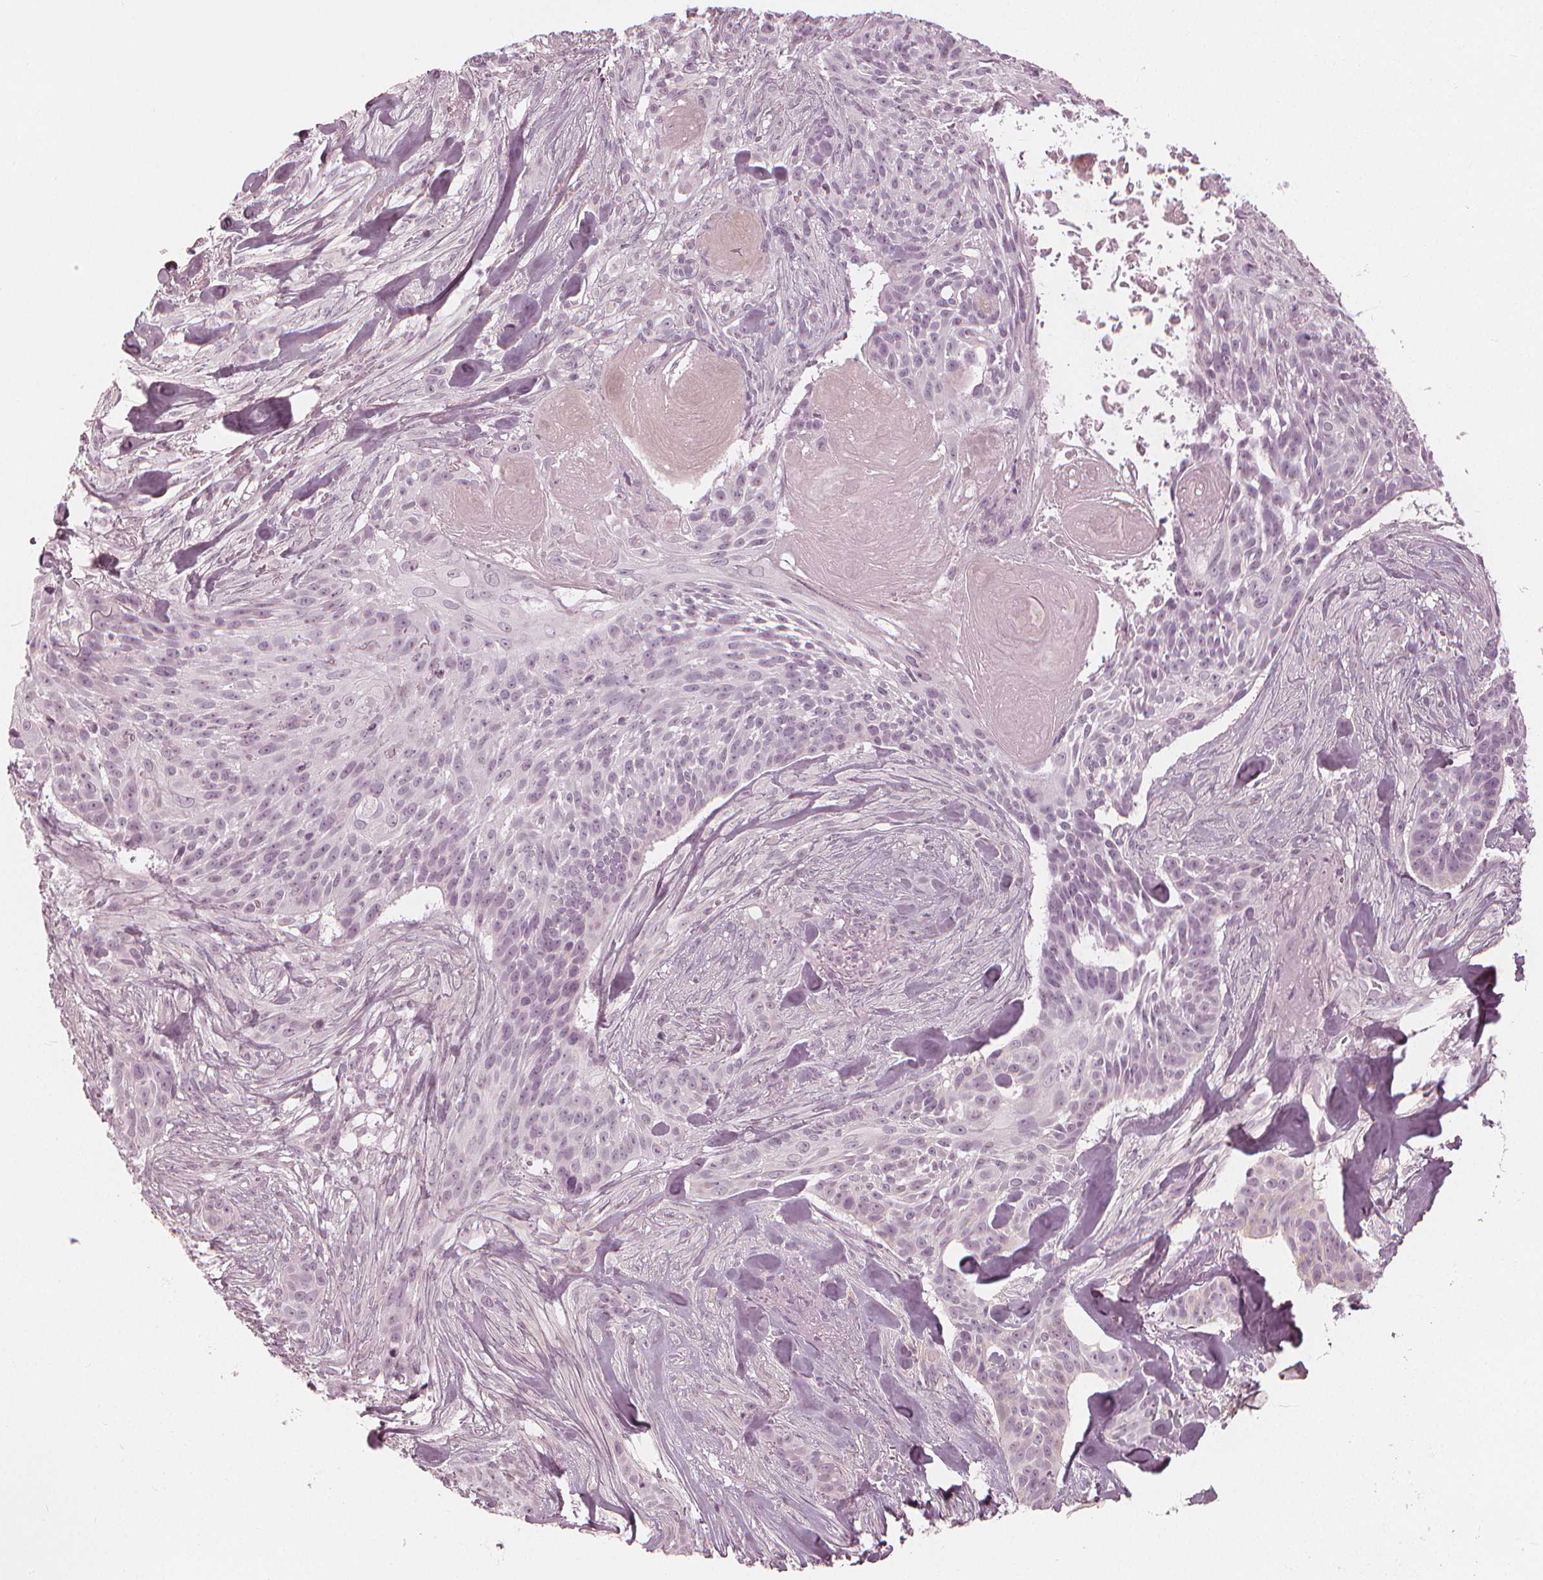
{"staining": {"intensity": "negative", "quantity": "none", "location": "none"}, "tissue": "skin cancer", "cell_type": "Tumor cells", "image_type": "cancer", "snomed": [{"axis": "morphology", "description": "Basal cell carcinoma"}, {"axis": "topography", "description": "Skin"}], "caption": "Tumor cells are negative for brown protein staining in skin cancer (basal cell carcinoma). (Immunohistochemistry (ihc), brightfield microscopy, high magnification).", "gene": "PAEP", "patient": {"sex": "male", "age": 87}}